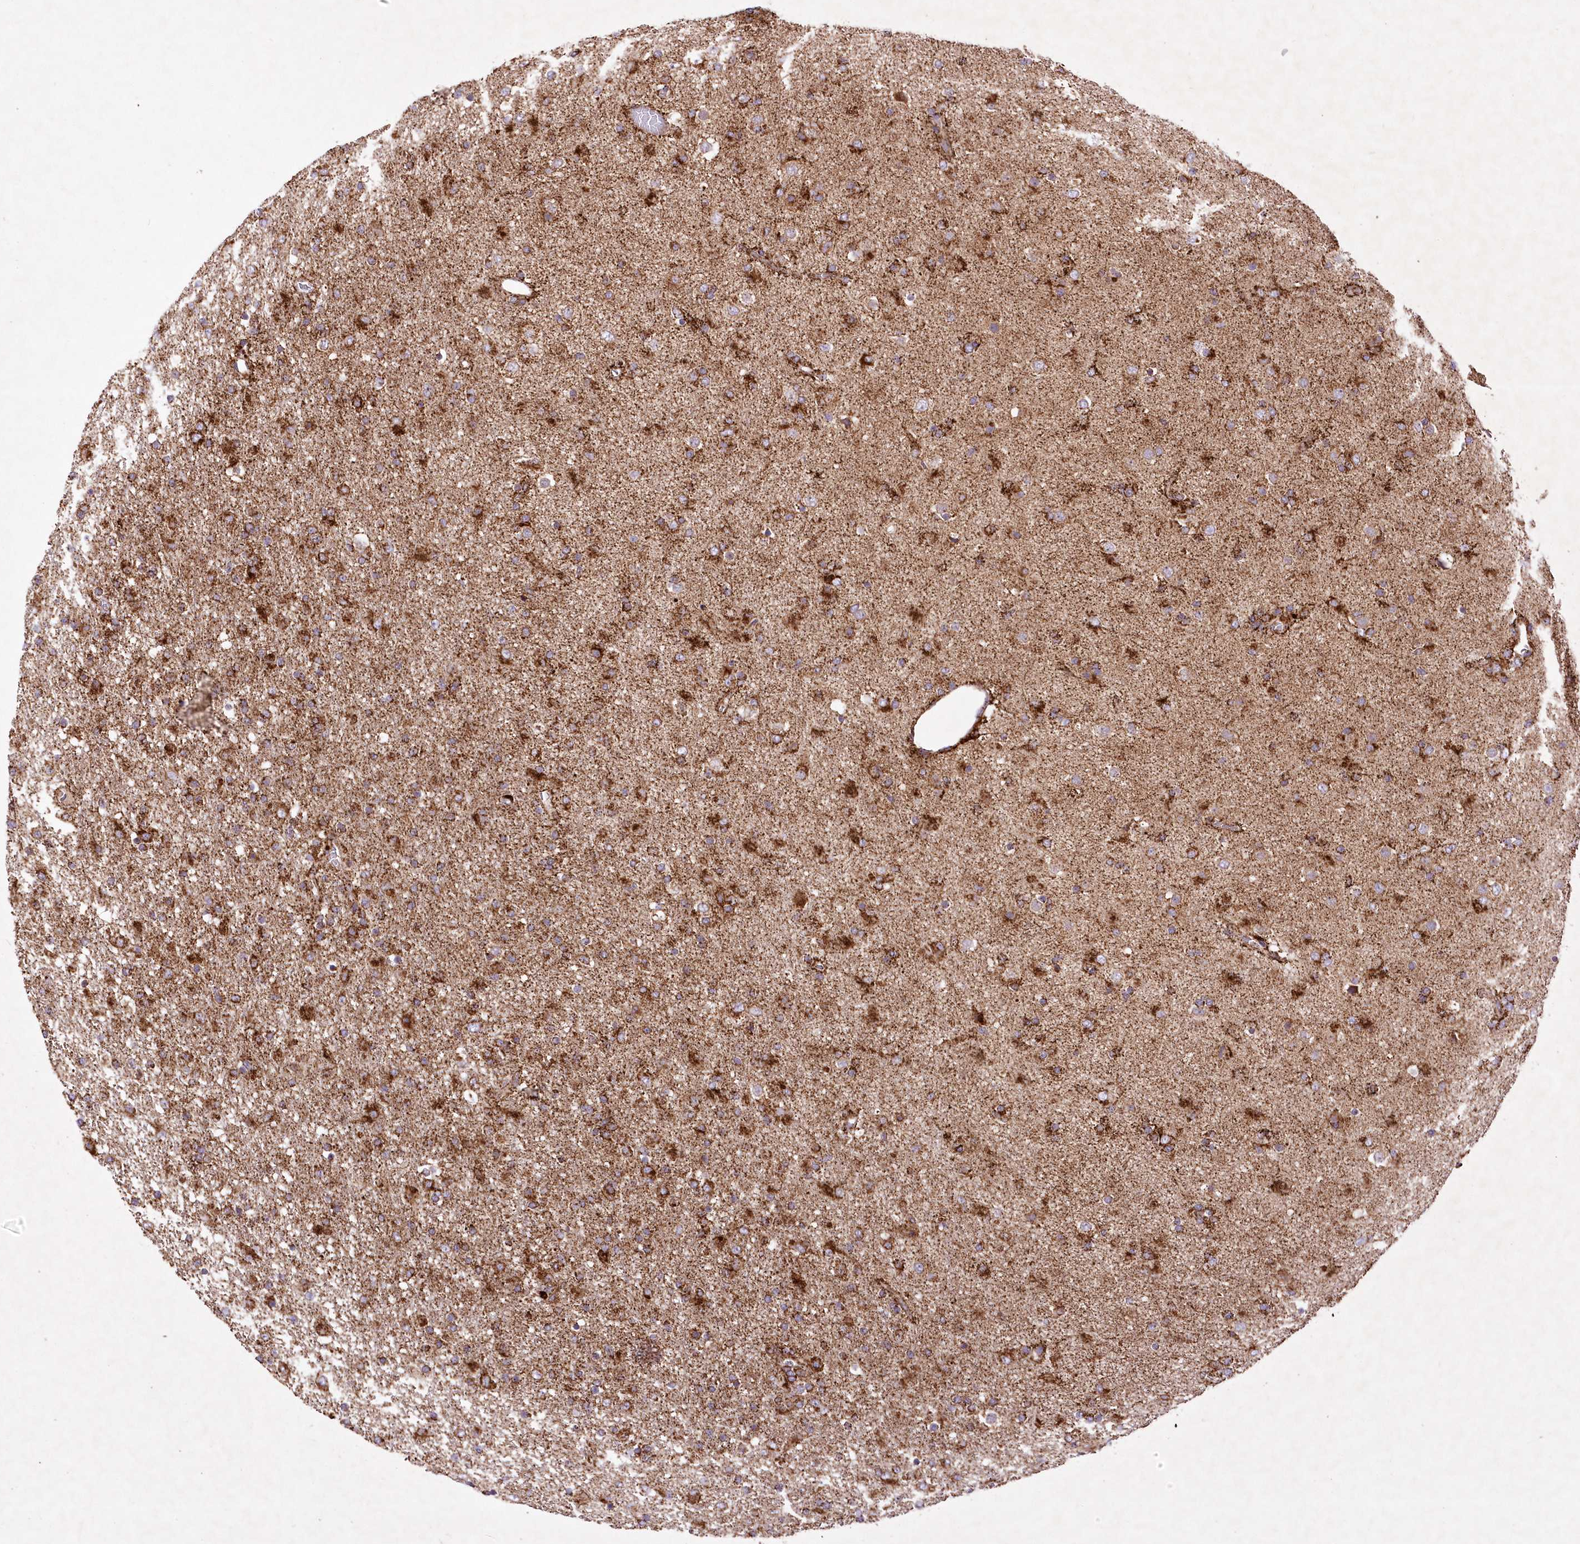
{"staining": {"intensity": "strong", "quantity": ">75%", "location": "cytoplasmic/membranous"}, "tissue": "glioma", "cell_type": "Tumor cells", "image_type": "cancer", "snomed": [{"axis": "morphology", "description": "Glioma, malignant, Low grade"}, {"axis": "topography", "description": "Brain"}], "caption": "An immunohistochemistry (IHC) micrograph of neoplastic tissue is shown. Protein staining in brown labels strong cytoplasmic/membranous positivity in glioma within tumor cells. Using DAB (brown) and hematoxylin (blue) stains, captured at high magnification using brightfield microscopy.", "gene": "ASNSD1", "patient": {"sex": "male", "age": 65}}